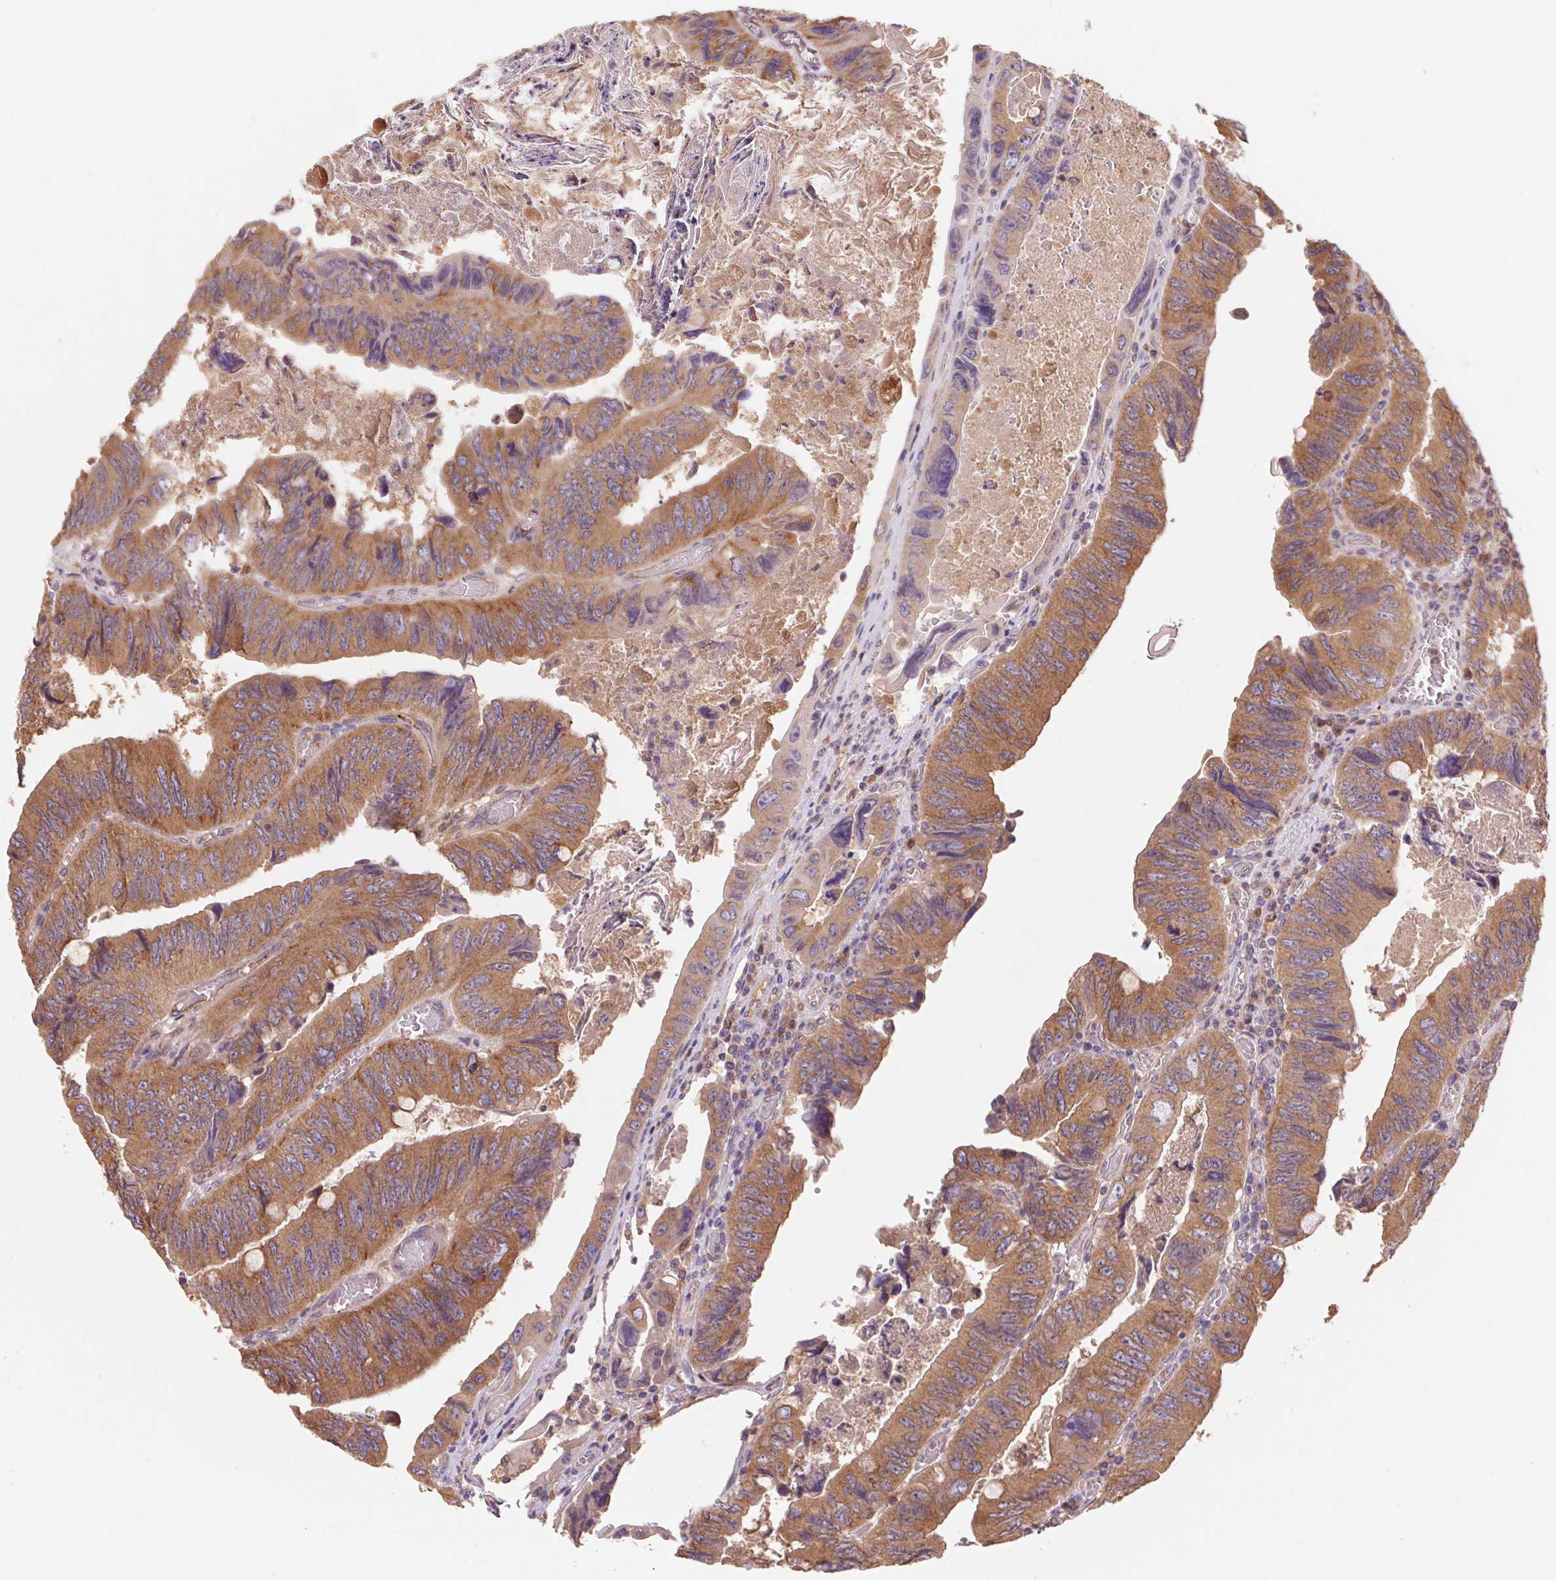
{"staining": {"intensity": "moderate", "quantity": ">75%", "location": "cytoplasmic/membranous"}, "tissue": "colorectal cancer", "cell_type": "Tumor cells", "image_type": "cancer", "snomed": [{"axis": "morphology", "description": "Adenocarcinoma, NOS"}, {"axis": "topography", "description": "Colon"}], "caption": "This is an image of IHC staining of adenocarcinoma (colorectal), which shows moderate expression in the cytoplasmic/membranous of tumor cells.", "gene": "RAB1A", "patient": {"sex": "female", "age": 84}}